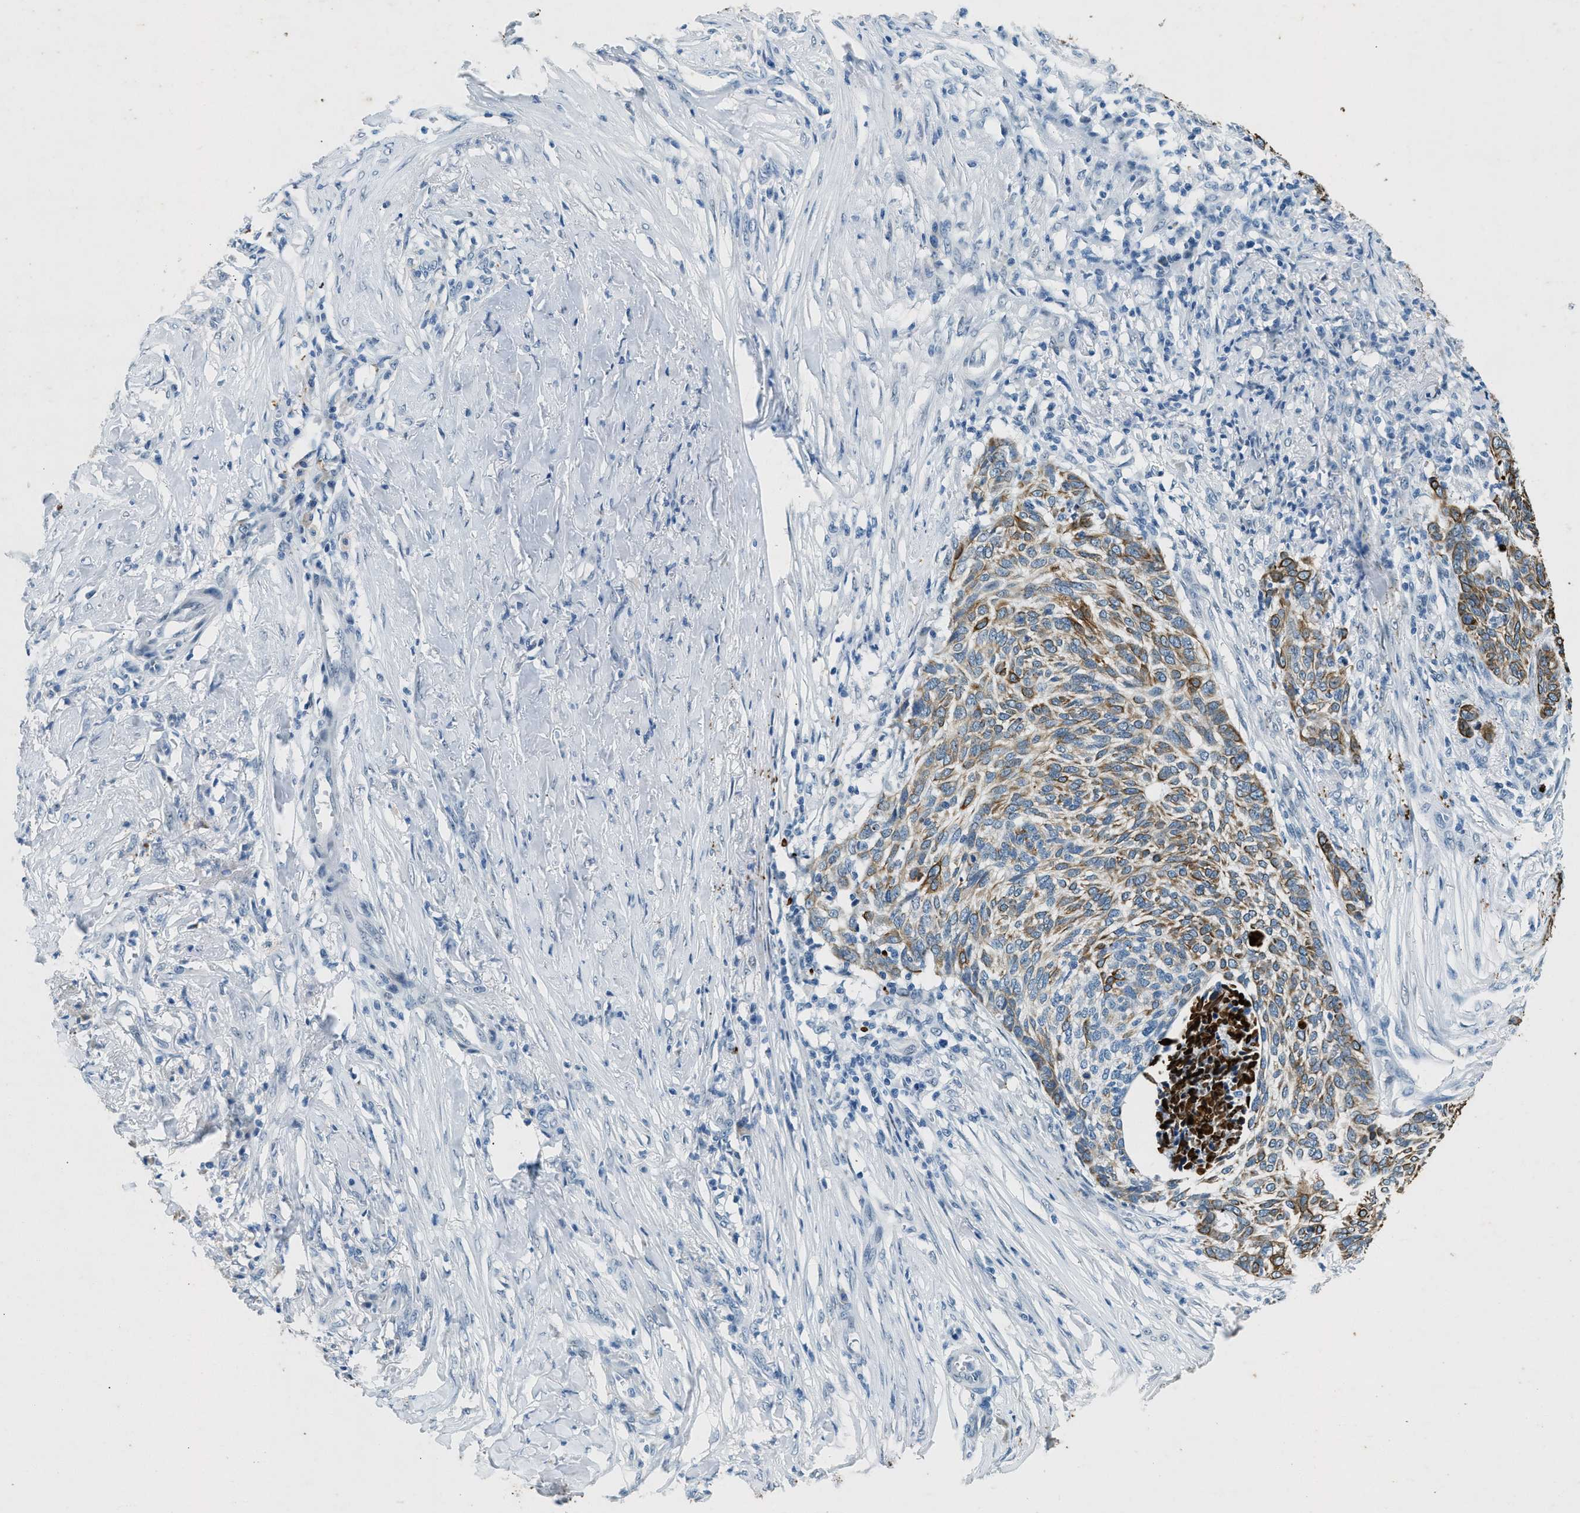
{"staining": {"intensity": "strong", "quantity": "25%-75%", "location": "cytoplasmic/membranous"}, "tissue": "skin cancer", "cell_type": "Tumor cells", "image_type": "cancer", "snomed": [{"axis": "morphology", "description": "Basal cell carcinoma"}, {"axis": "topography", "description": "Skin"}], "caption": "Skin cancer stained with DAB immunohistochemistry demonstrates high levels of strong cytoplasmic/membranous staining in about 25%-75% of tumor cells.", "gene": "CFAP20", "patient": {"sex": "male", "age": 85}}